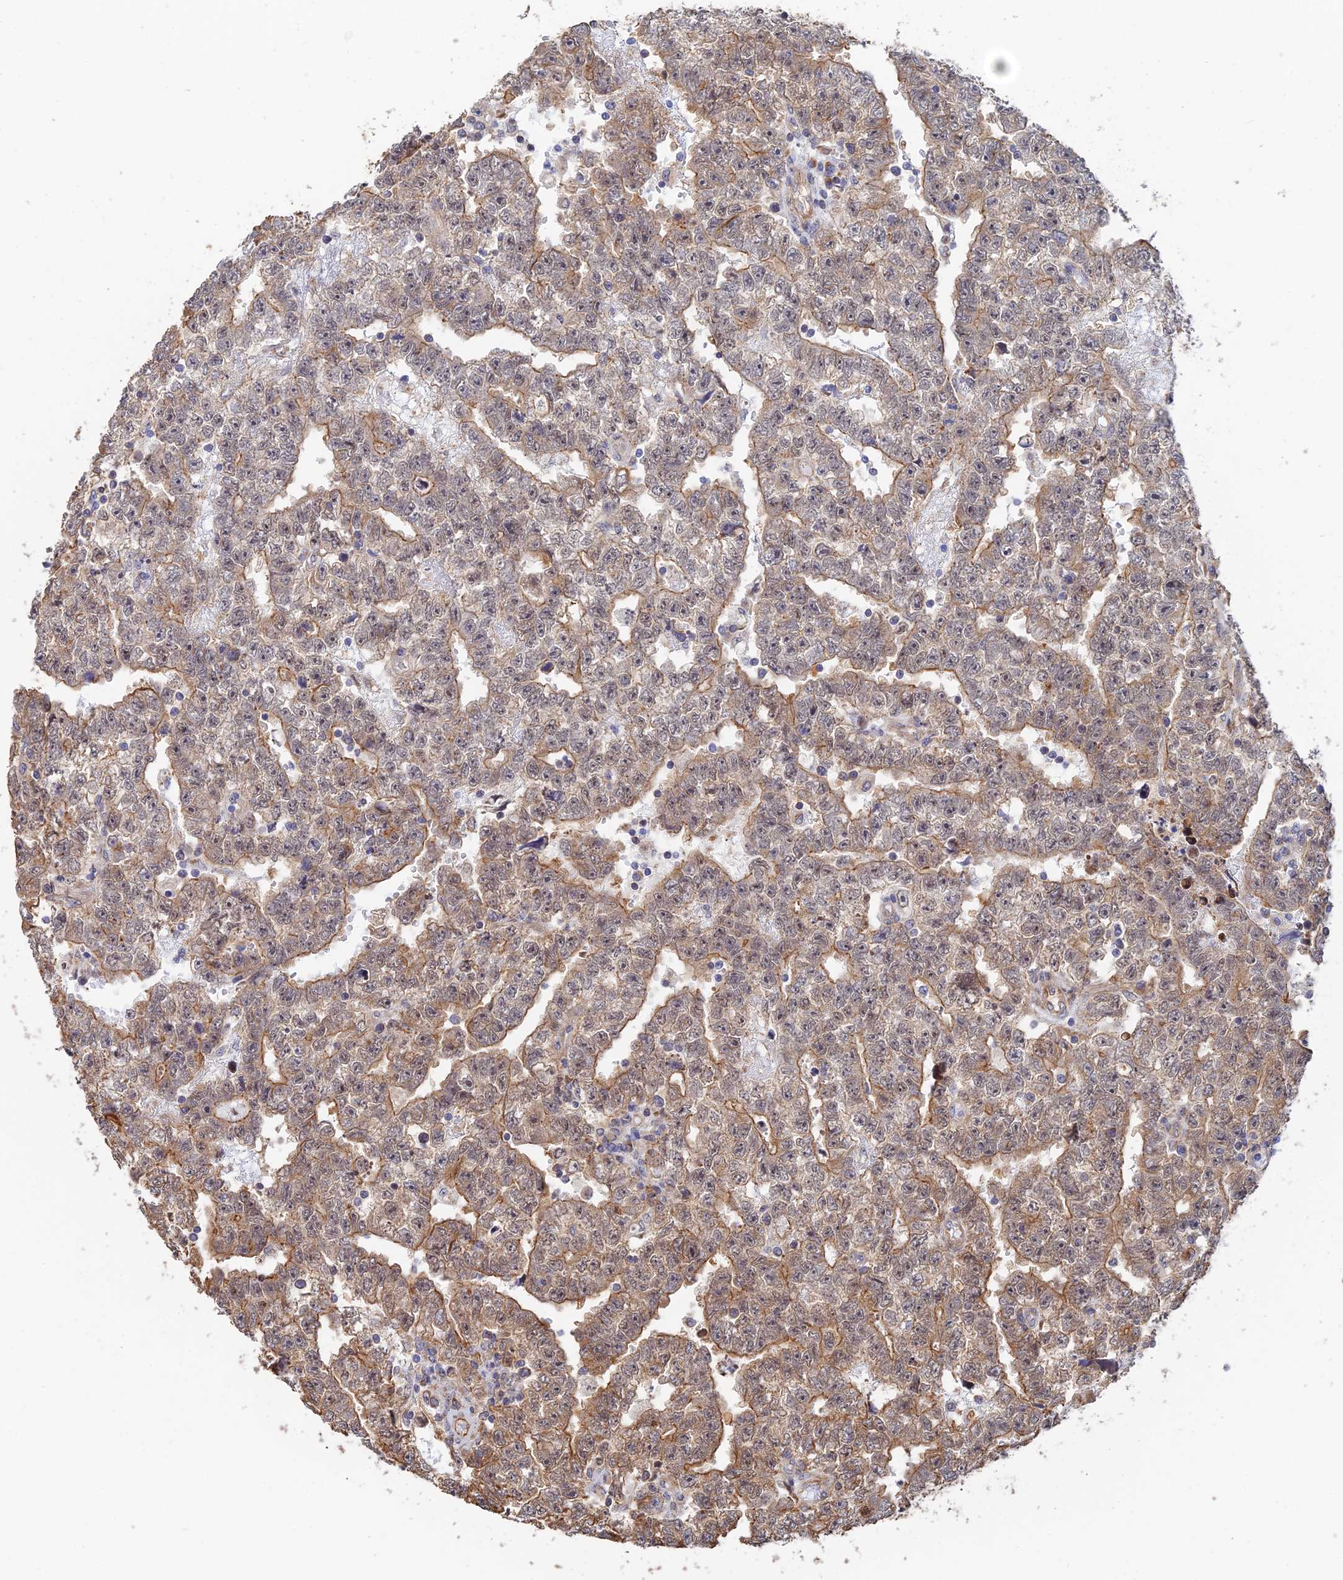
{"staining": {"intensity": "moderate", "quantity": "25%-75%", "location": "cytoplasmic/membranous"}, "tissue": "testis cancer", "cell_type": "Tumor cells", "image_type": "cancer", "snomed": [{"axis": "morphology", "description": "Carcinoma, Embryonal, NOS"}, {"axis": "topography", "description": "Testis"}], "caption": "Immunohistochemistry image of human testis cancer (embryonal carcinoma) stained for a protein (brown), which exhibits medium levels of moderate cytoplasmic/membranous expression in approximately 25%-75% of tumor cells.", "gene": "WBP11", "patient": {"sex": "male", "age": 25}}